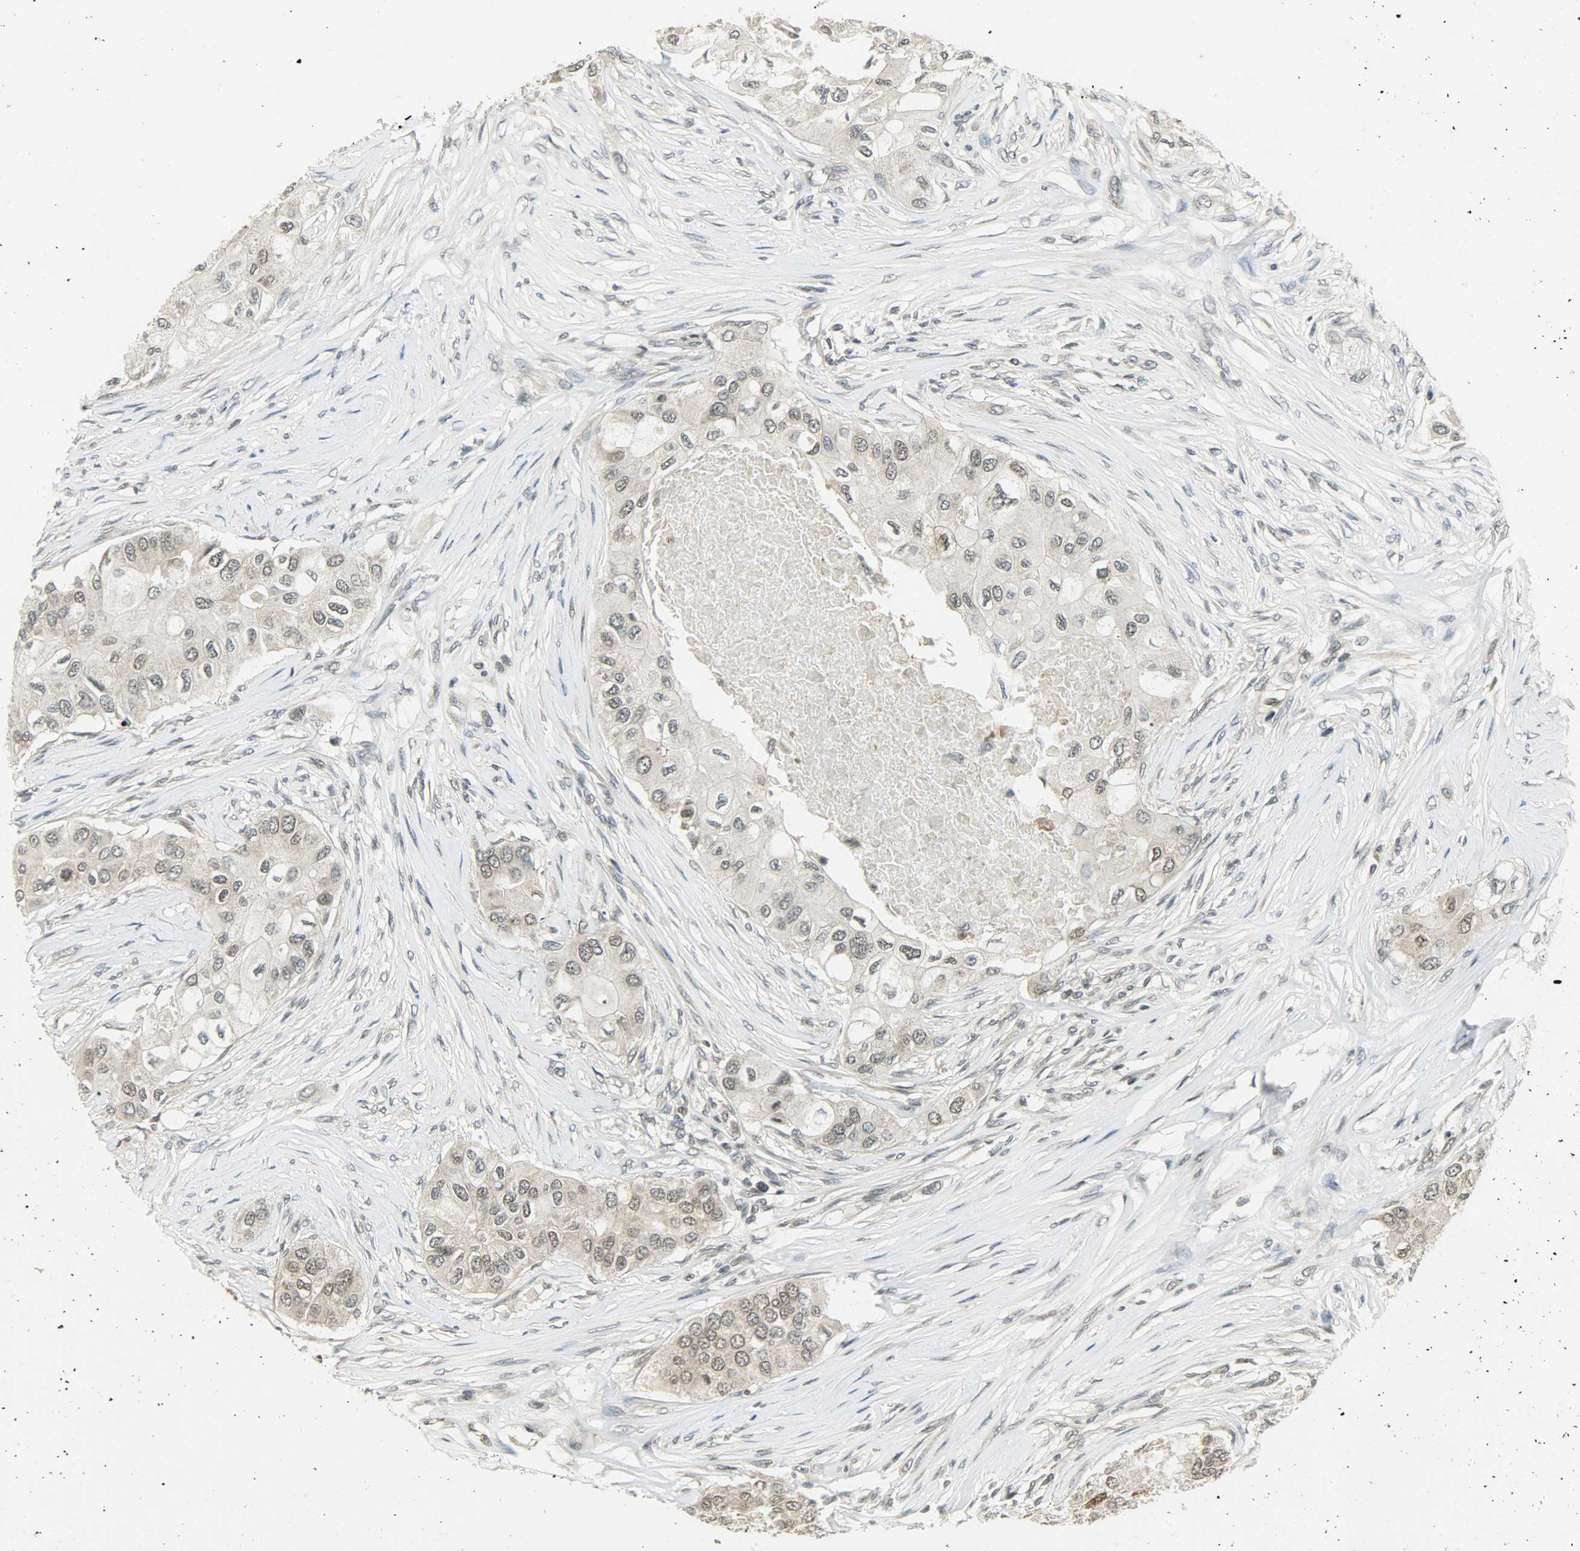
{"staining": {"intensity": "weak", "quantity": ">75%", "location": "cytoplasmic/membranous,nuclear"}, "tissue": "breast cancer", "cell_type": "Tumor cells", "image_type": "cancer", "snomed": [{"axis": "morphology", "description": "Normal tissue, NOS"}, {"axis": "morphology", "description": "Duct carcinoma"}, {"axis": "topography", "description": "Breast"}], "caption": "Protein analysis of invasive ductal carcinoma (breast) tissue exhibits weak cytoplasmic/membranous and nuclear expression in approximately >75% of tumor cells.", "gene": "SMARCA5", "patient": {"sex": "female", "age": 49}}